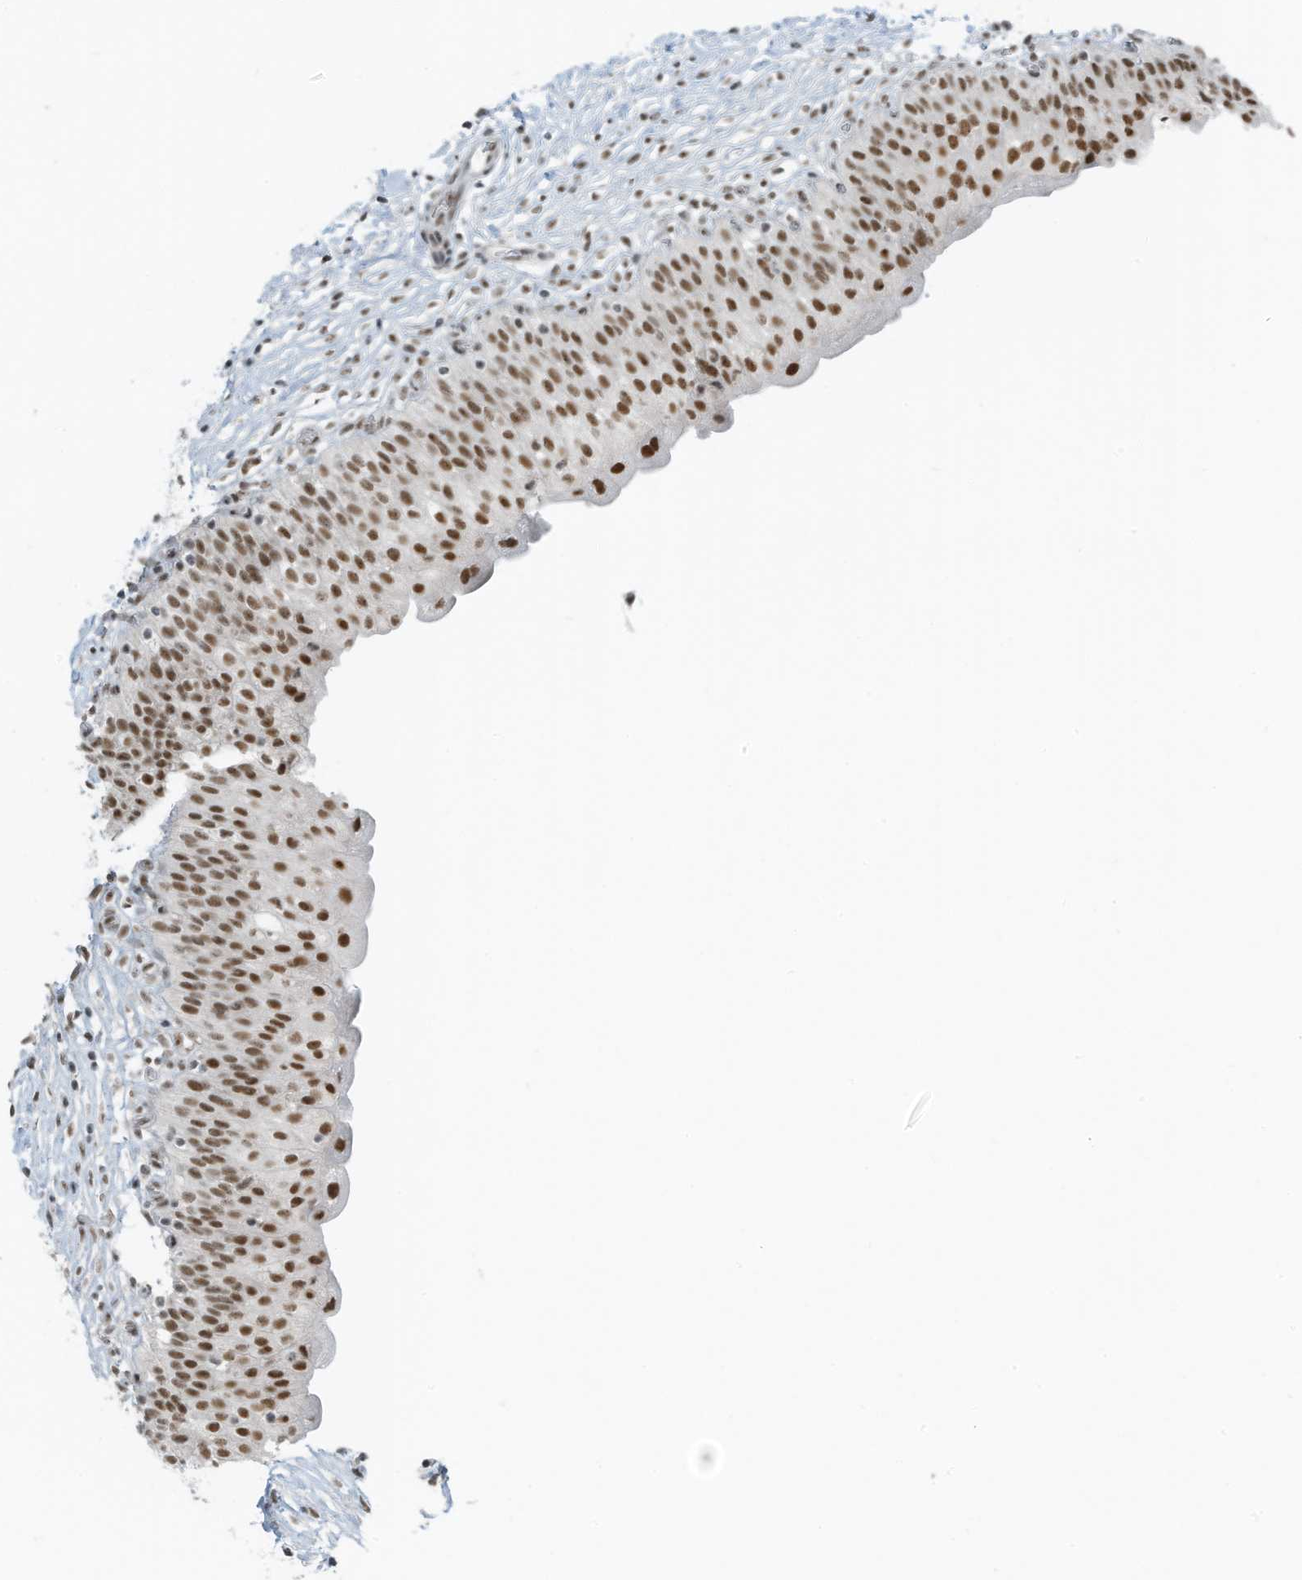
{"staining": {"intensity": "strong", "quantity": ">75%", "location": "nuclear"}, "tissue": "urinary bladder", "cell_type": "Urothelial cells", "image_type": "normal", "snomed": [{"axis": "morphology", "description": "Normal tissue, NOS"}, {"axis": "topography", "description": "Urinary bladder"}], "caption": "Strong nuclear staining for a protein is appreciated in approximately >75% of urothelial cells of unremarkable urinary bladder using immunohistochemistry (IHC).", "gene": "WRNIP1", "patient": {"sex": "male", "age": 55}}